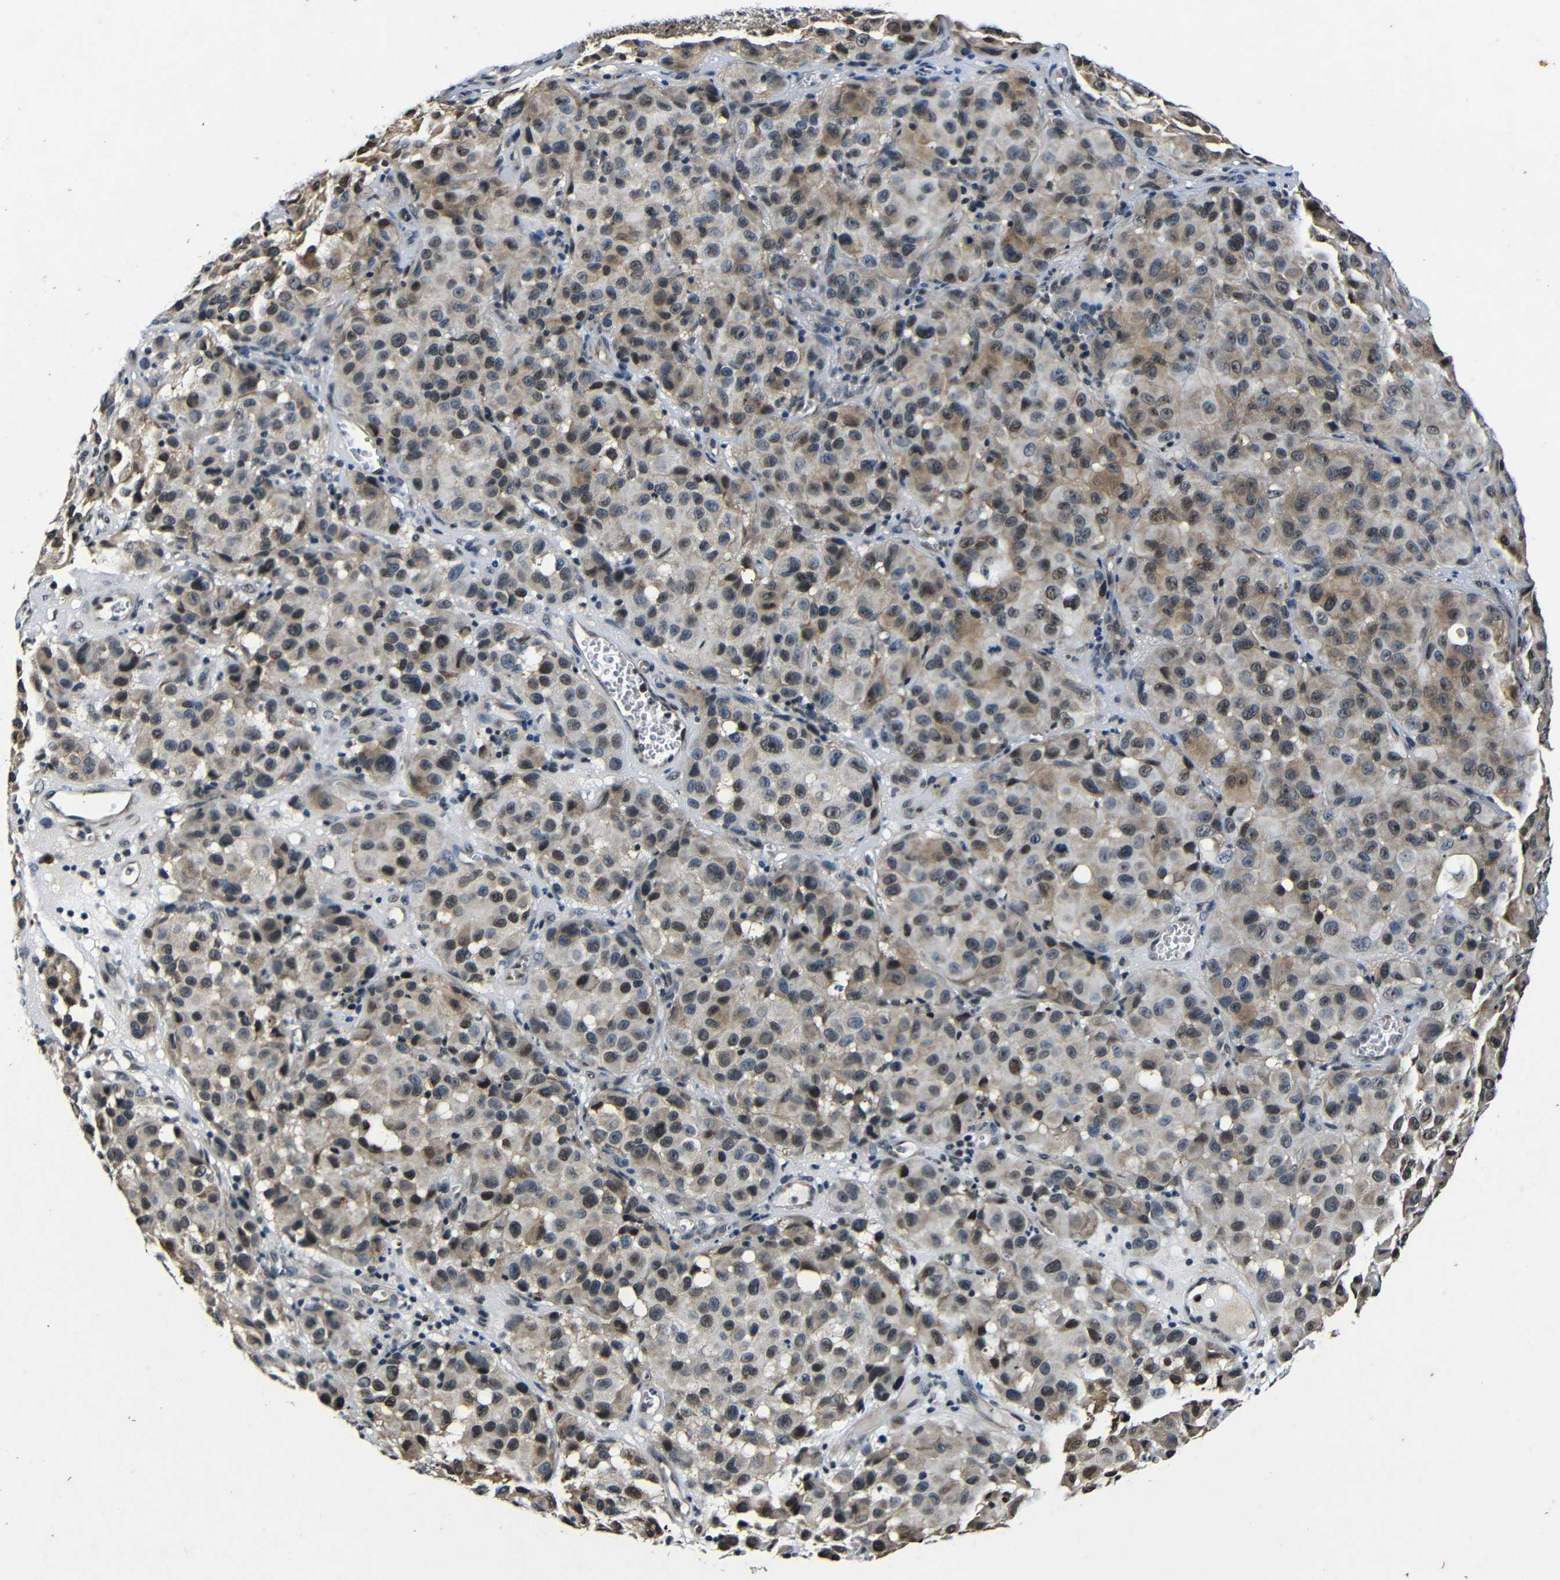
{"staining": {"intensity": "moderate", "quantity": ">75%", "location": "cytoplasmic/membranous,nuclear"}, "tissue": "melanoma", "cell_type": "Tumor cells", "image_type": "cancer", "snomed": [{"axis": "morphology", "description": "Malignant melanoma, NOS"}, {"axis": "topography", "description": "Skin"}], "caption": "Protein positivity by IHC exhibits moderate cytoplasmic/membranous and nuclear staining in approximately >75% of tumor cells in melanoma.", "gene": "FOXD4", "patient": {"sex": "female", "age": 21}}